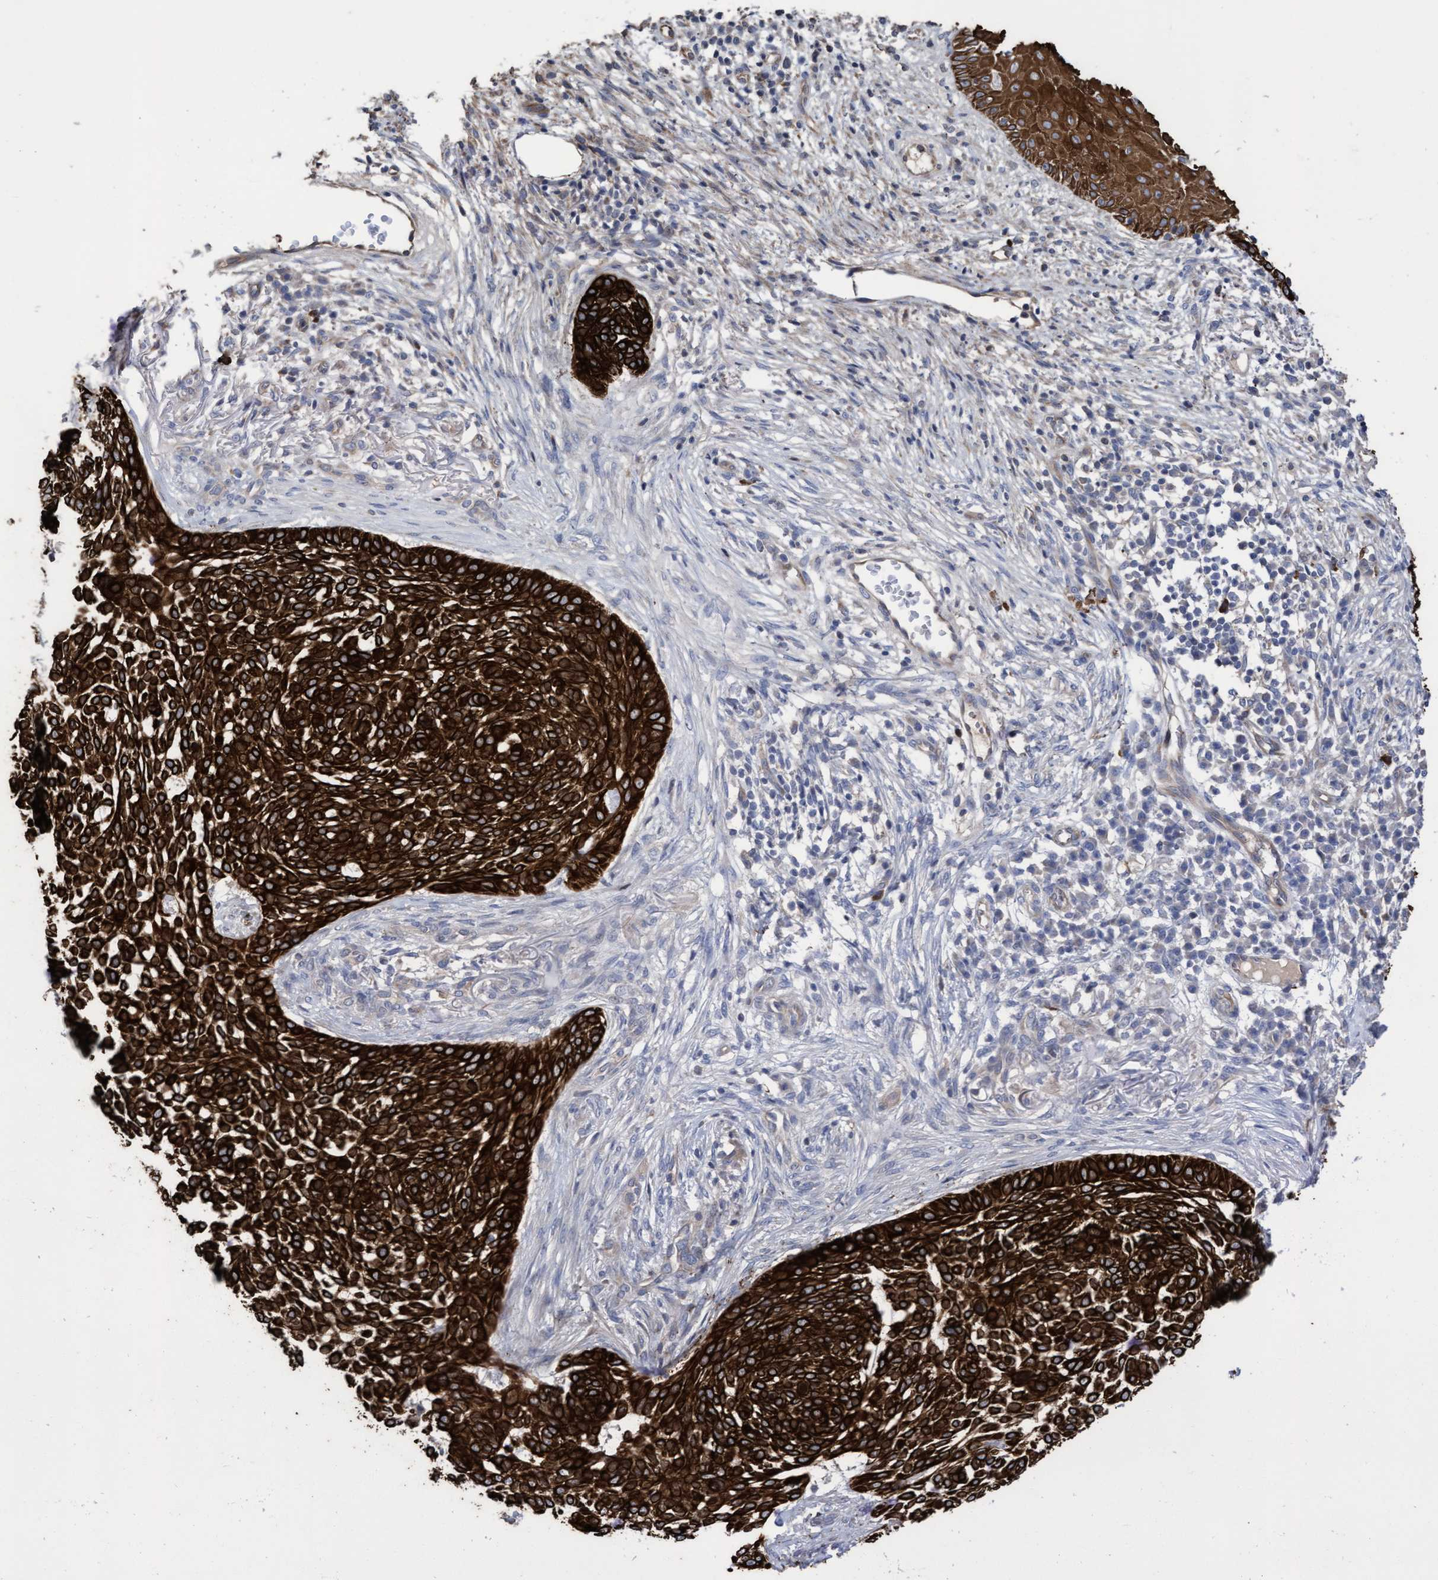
{"staining": {"intensity": "strong", "quantity": ">75%", "location": "cytoplasmic/membranous"}, "tissue": "skin cancer", "cell_type": "Tumor cells", "image_type": "cancer", "snomed": [{"axis": "morphology", "description": "Basal cell carcinoma"}, {"axis": "topography", "description": "Skin"}], "caption": "DAB immunohistochemical staining of skin cancer (basal cell carcinoma) reveals strong cytoplasmic/membranous protein expression in approximately >75% of tumor cells. (DAB IHC, brown staining for protein, blue staining for nuclei).", "gene": "KRT24", "patient": {"sex": "female", "age": 64}}